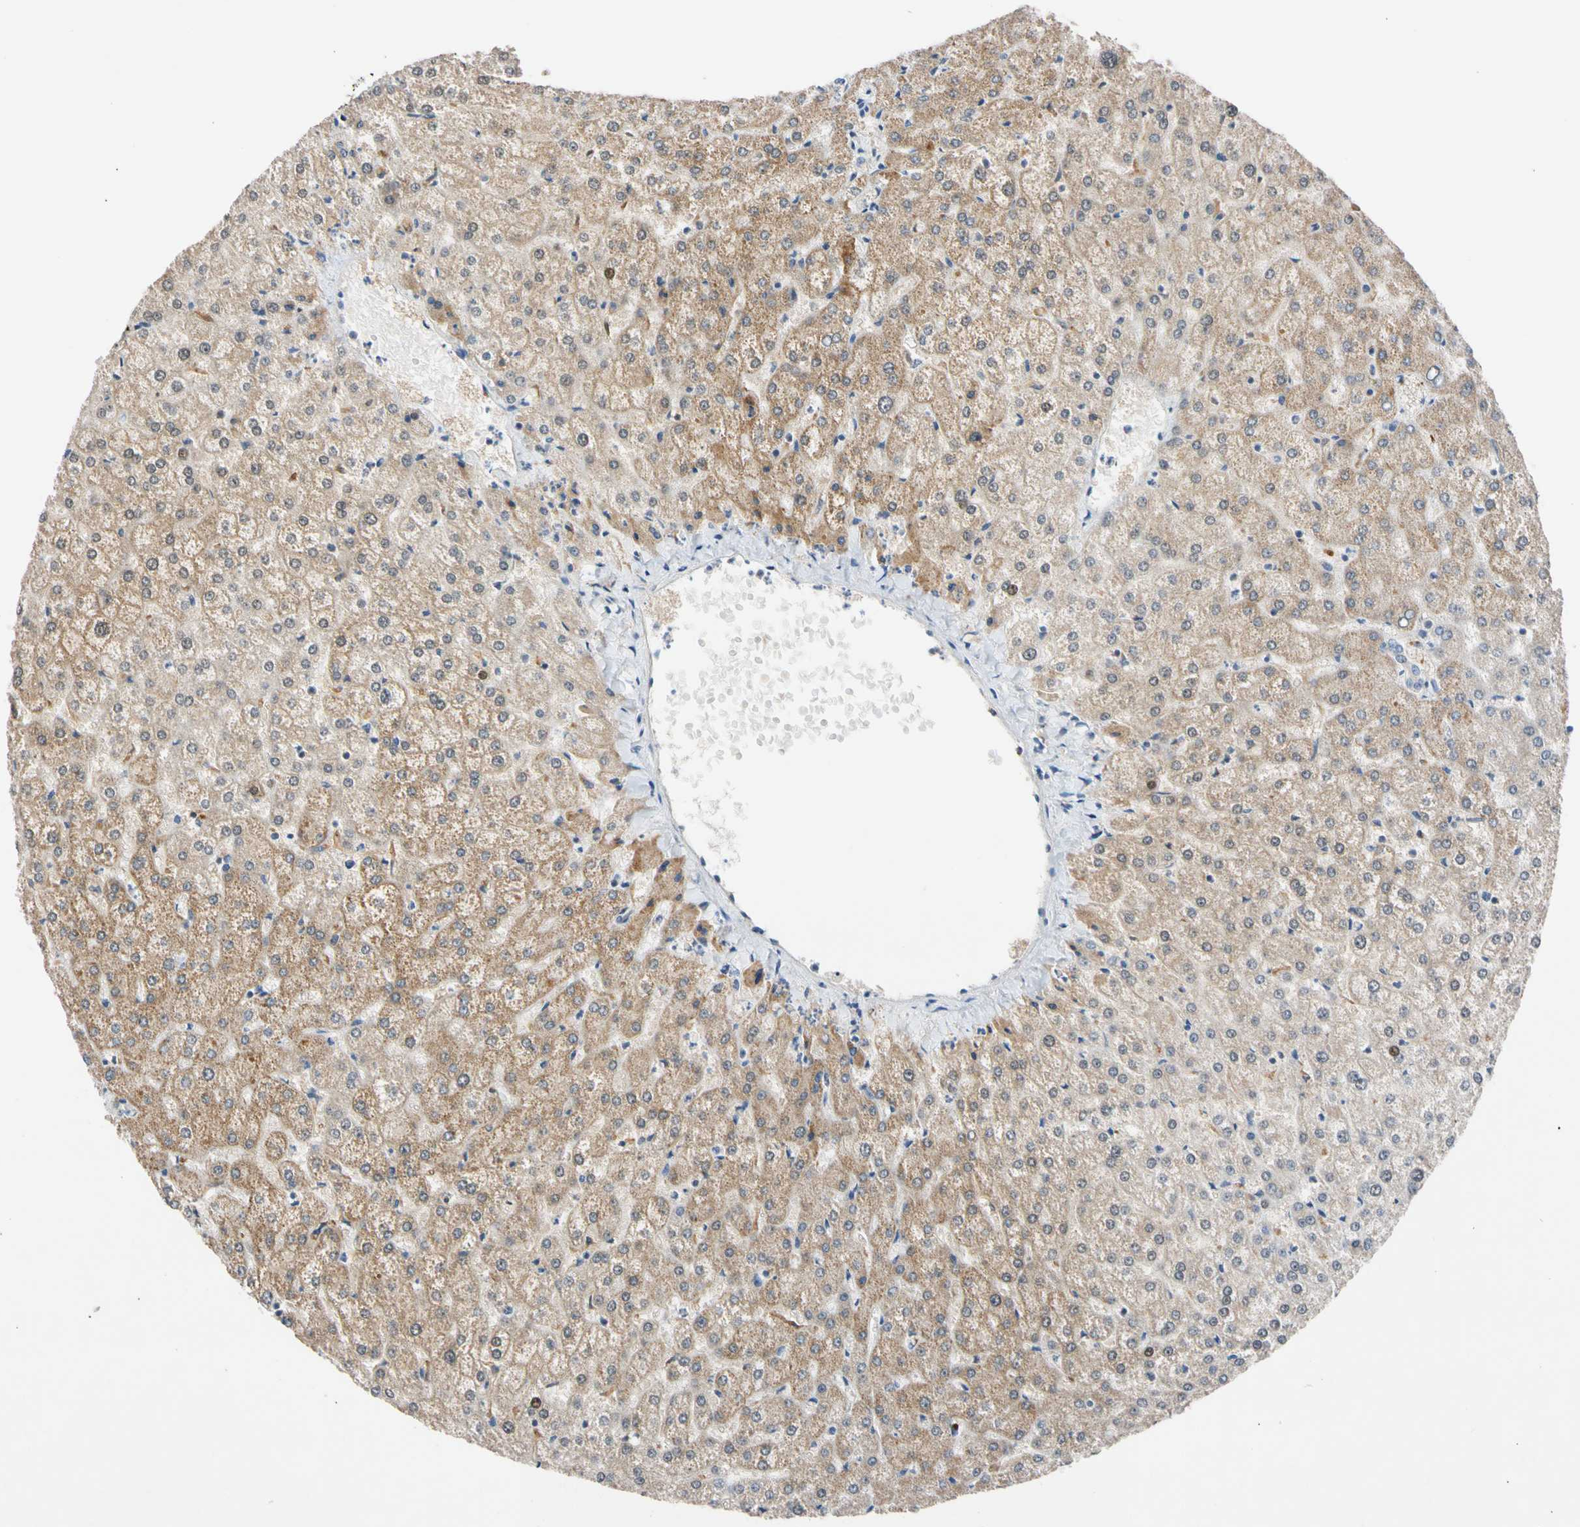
{"staining": {"intensity": "weak", "quantity": "<25%", "location": "cytoplasmic/membranous"}, "tissue": "liver", "cell_type": "Cholangiocytes", "image_type": "normal", "snomed": [{"axis": "morphology", "description": "Normal tissue, NOS"}, {"axis": "topography", "description": "Liver"}], "caption": "DAB (3,3'-diaminobenzidine) immunohistochemical staining of benign liver reveals no significant expression in cholangiocytes.", "gene": "CNST", "patient": {"sex": "female", "age": 32}}